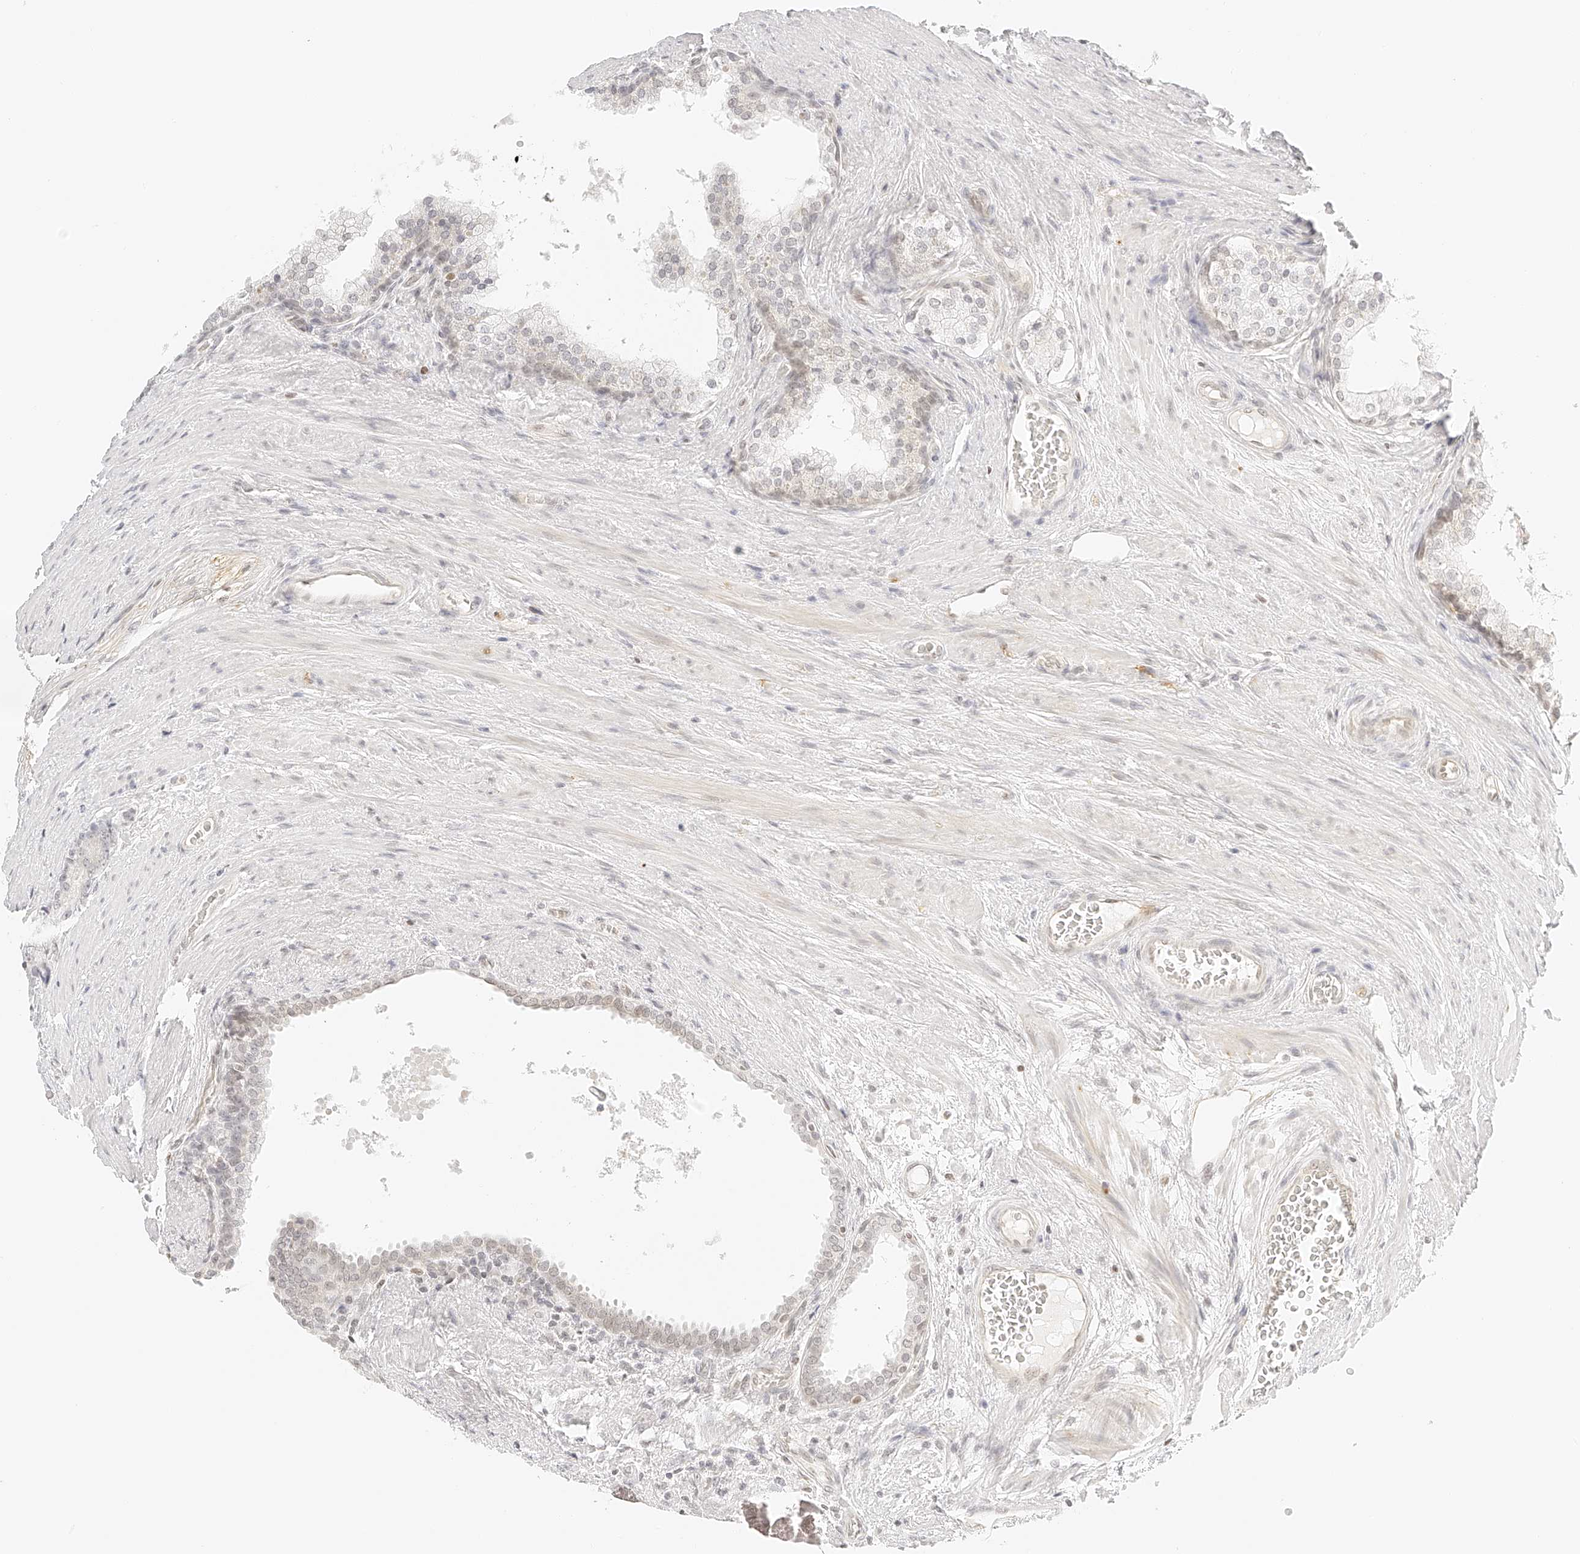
{"staining": {"intensity": "negative", "quantity": "none", "location": "none"}, "tissue": "prostate cancer", "cell_type": "Tumor cells", "image_type": "cancer", "snomed": [{"axis": "morphology", "description": "Adenocarcinoma, High grade"}, {"axis": "topography", "description": "Prostate"}], "caption": "Image shows no significant protein positivity in tumor cells of prostate high-grade adenocarcinoma. The staining is performed using DAB brown chromogen with nuclei counter-stained in using hematoxylin.", "gene": "ZFP69", "patient": {"sex": "male", "age": 56}}